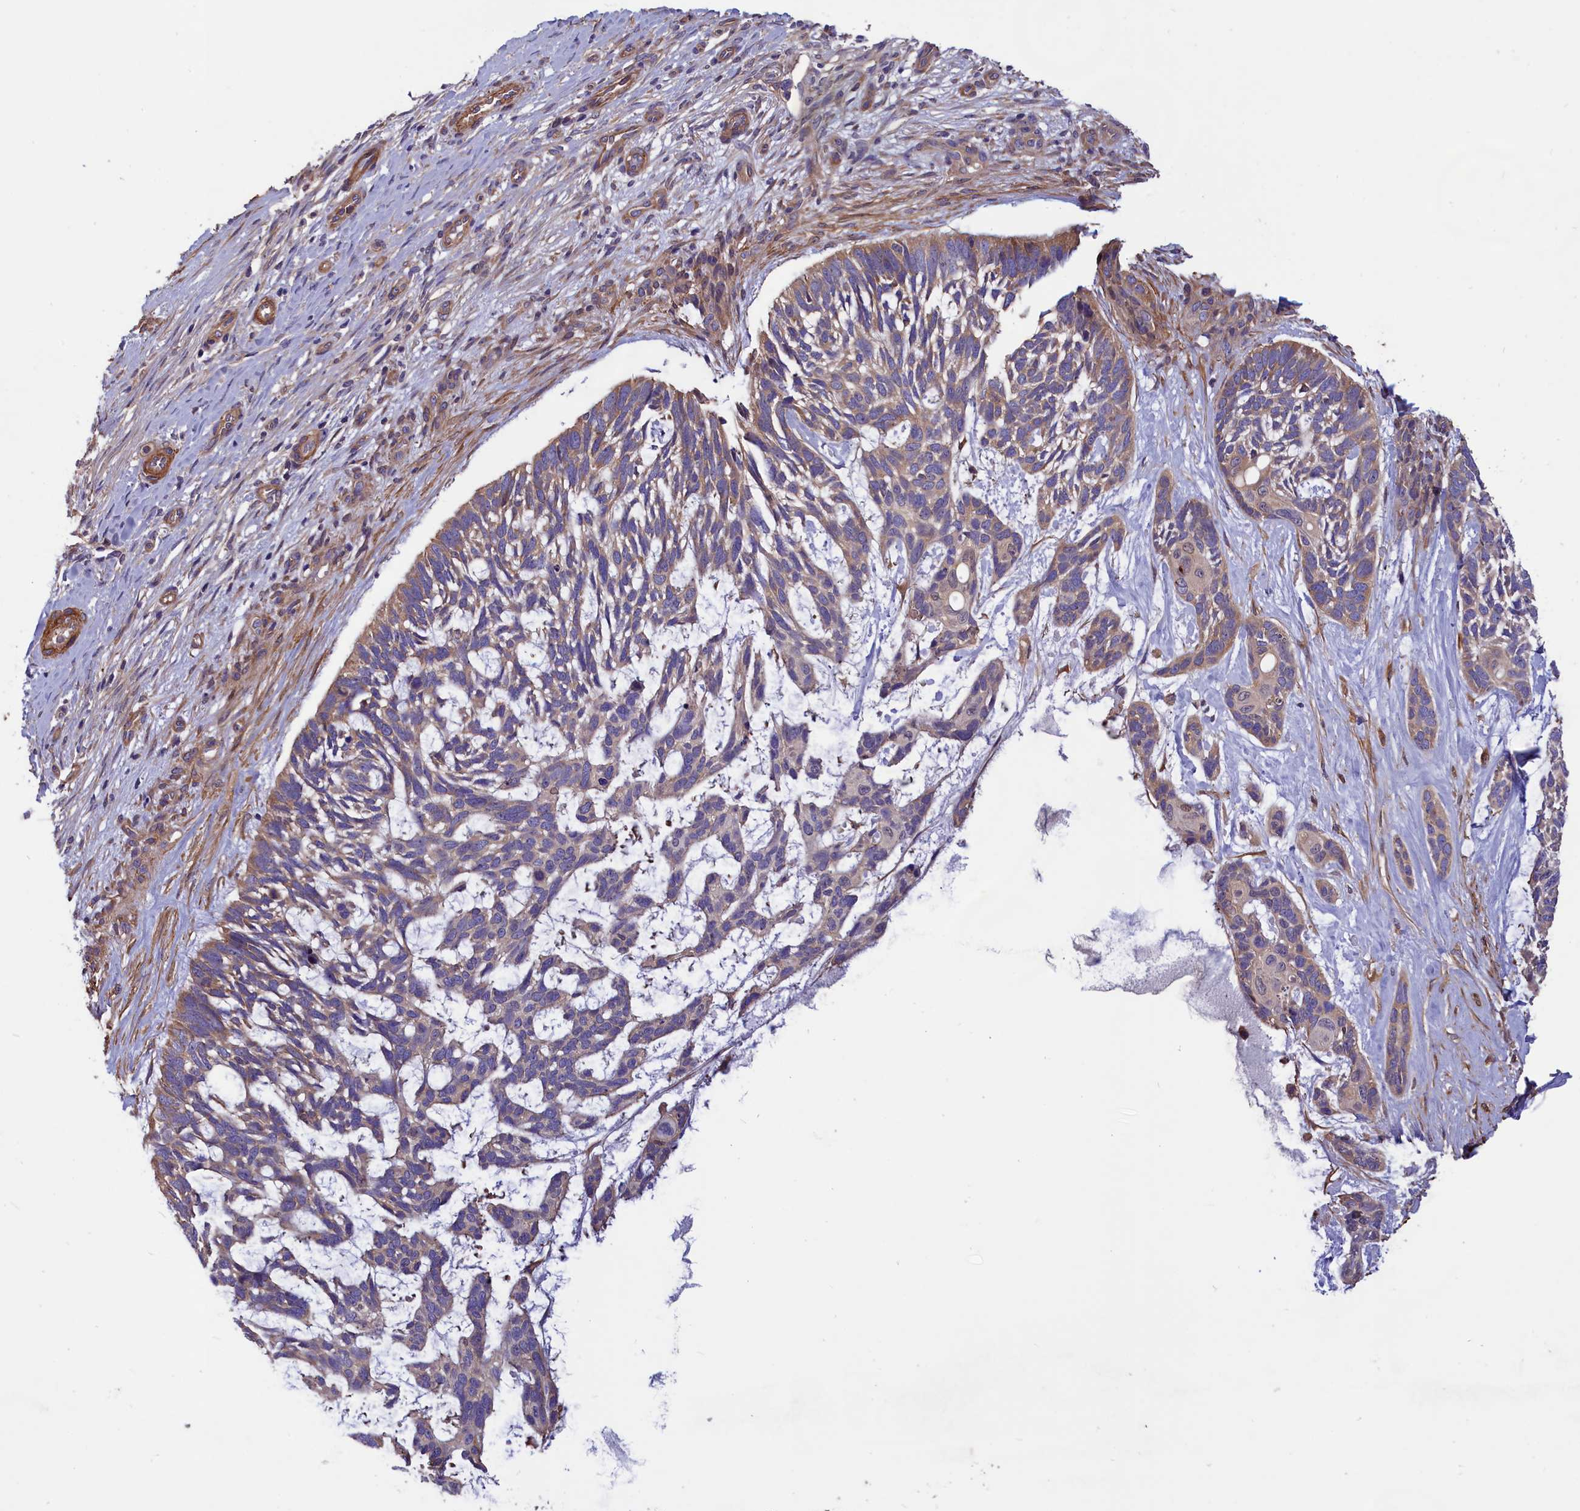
{"staining": {"intensity": "weak", "quantity": "25%-75%", "location": "cytoplasmic/membranous"}, "tissue": "skin cancer", "cell_type": "Tumor cells", "image_type": "cancer", "snomed": [{"axis": "morphology", "description": "Basal cell carcinoma"}, {"axis": "topography", "description": "Skin"}], "caption": "Skin cancer stained with a brown dye shows weak cytoplasmic/membranous positive expression in approximately 25%-75% of tumor cells.", "gene": "AMDHD2", "patient": {"sex": "male", "age": 88}}